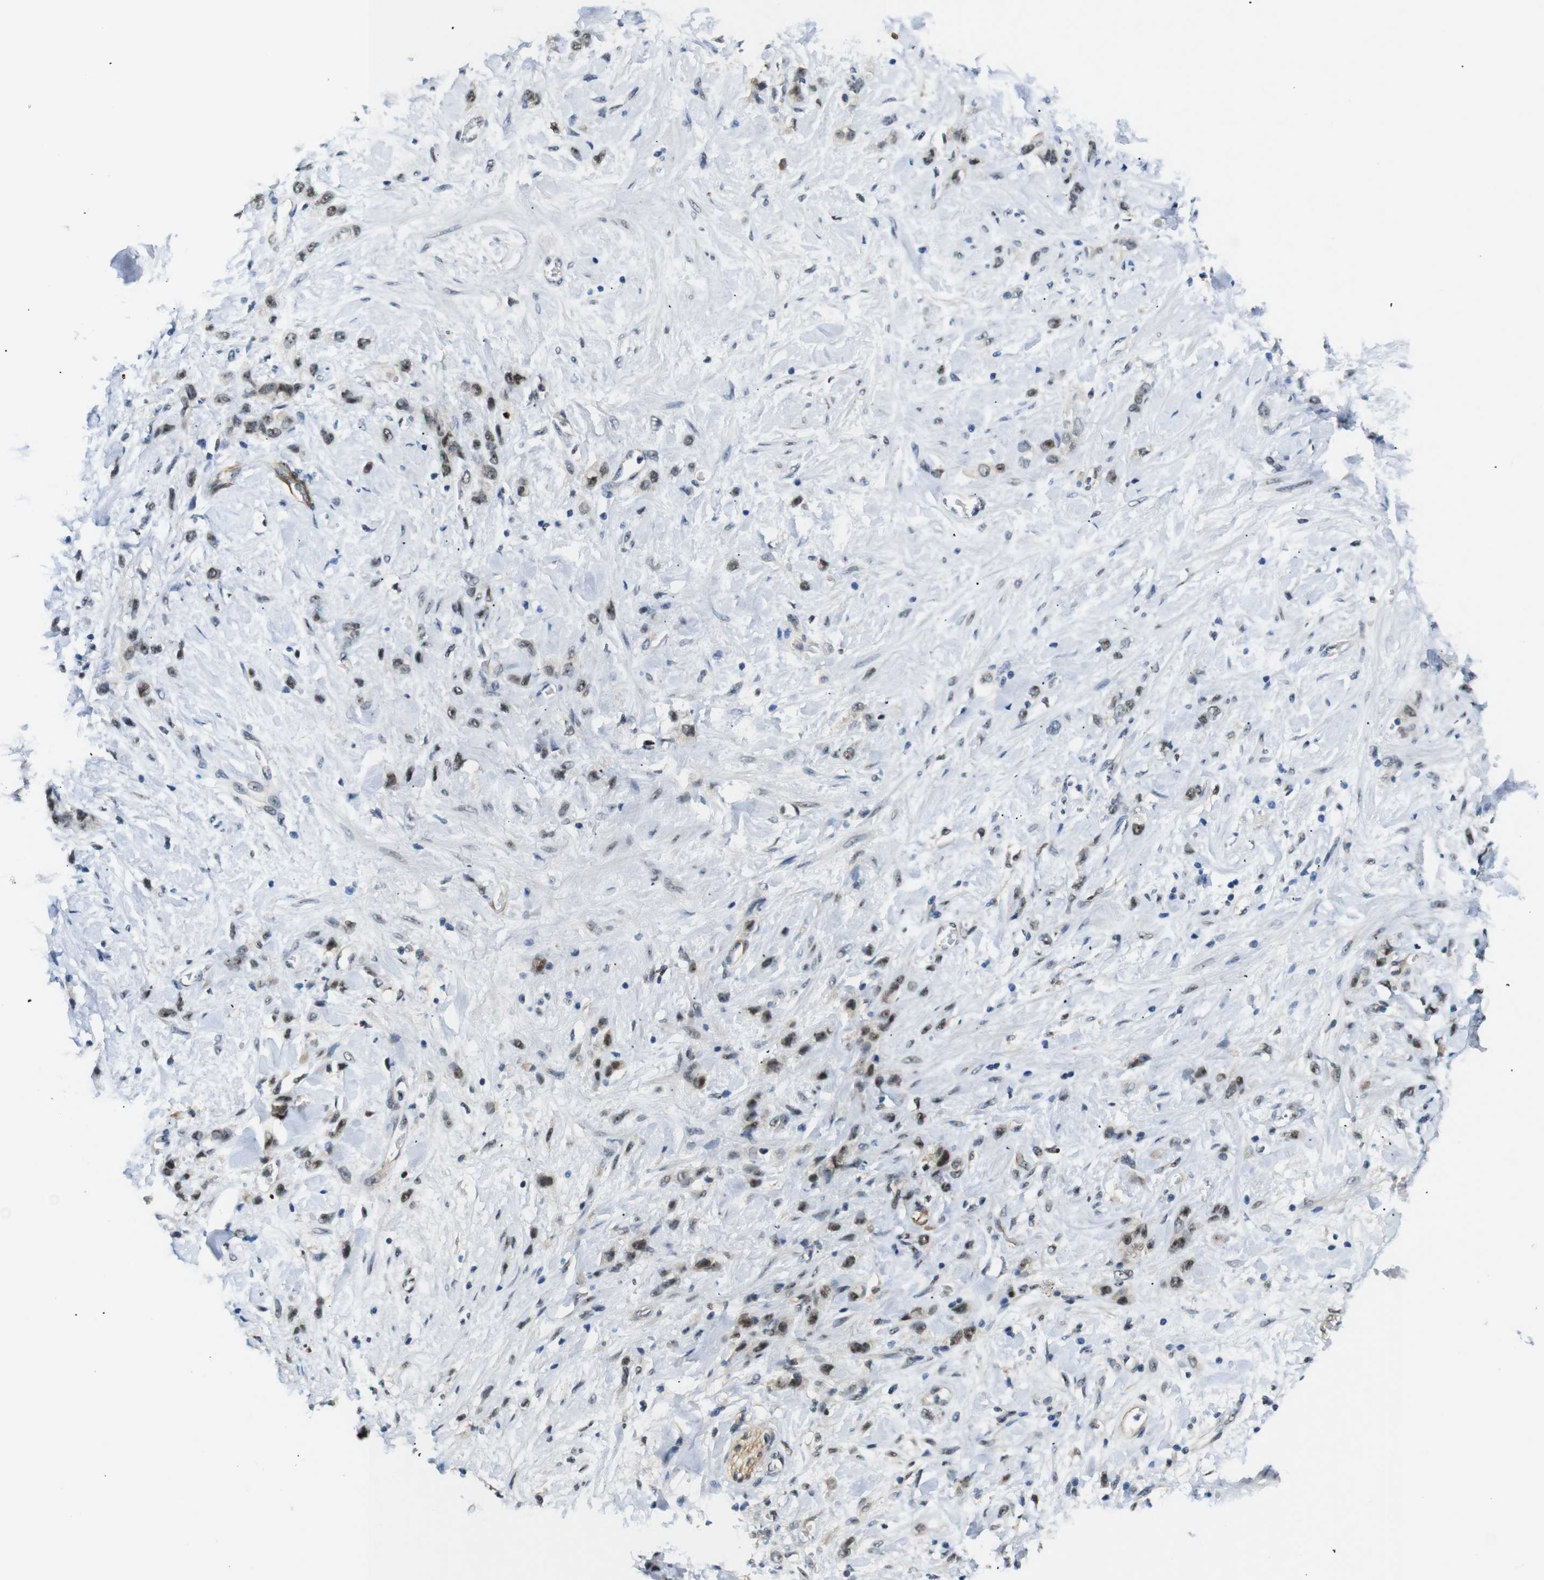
{"staining": {"intensity": "moderate", "quantity": ">75%", "location": "nuclear"}, "tissue": "stomach cancer", "cell_type": "Tumor cells", "image_type": "cancer", "snomed": [{"axis": "morphology", "description": "Adenocarcinoma, NOS"}, {"axis": "morphology", "description": "Adenocarcinoma, High grade"}, {"axis": "topography", "description": "Stomach, upper"}, {"axis": "topography", "description": "Stomach, lower"}], "caption": "A medium amount of moderate nuclear staining is present in approximately >75% of tumor cells in stomach high-grade adenocarcinoma tissue.", "gene": "PARN", "patient": {"sex": "female", "age": 65}}